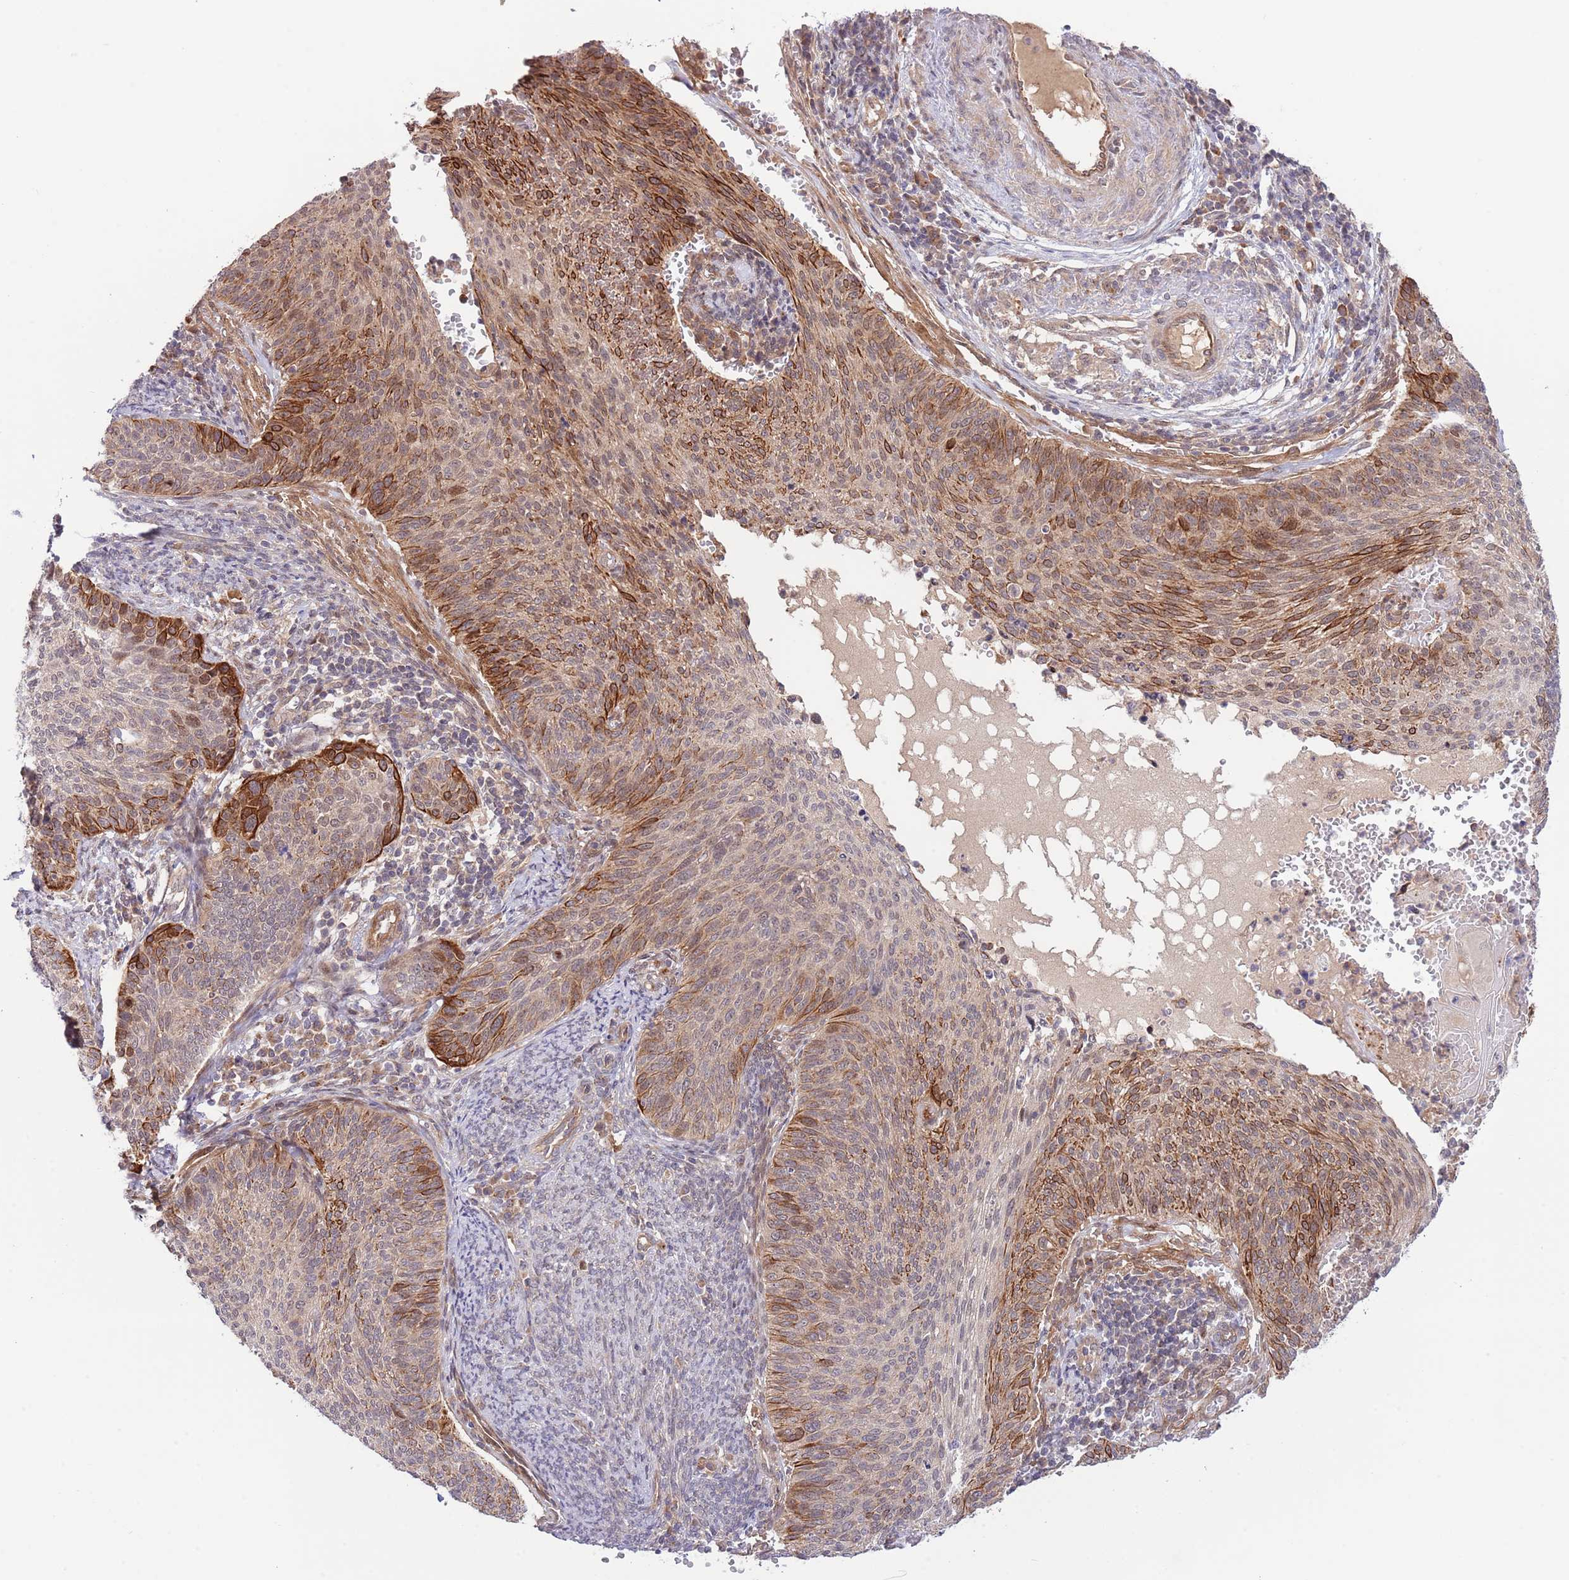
{"staining": {"intensity": "moderate", "quantity": "25%-75%", "location": "cytoplasmic/membranous"}, "tissue": "cervical cancer", "cell_type": "Tumor cells", "image_type": "cancer", "snomed": [{"axis": "morphology", "description": "Squamous cell carcinoma, NOS"}, {"axis": "topography", "description": "Cervix"}], "caption": "Human cervical squamous cell carcinoma stained with a protein marker exhibits moderate staining in tumor cells.", "gene": "PRR16", "patient": {"sex": "female", "age": 70}}